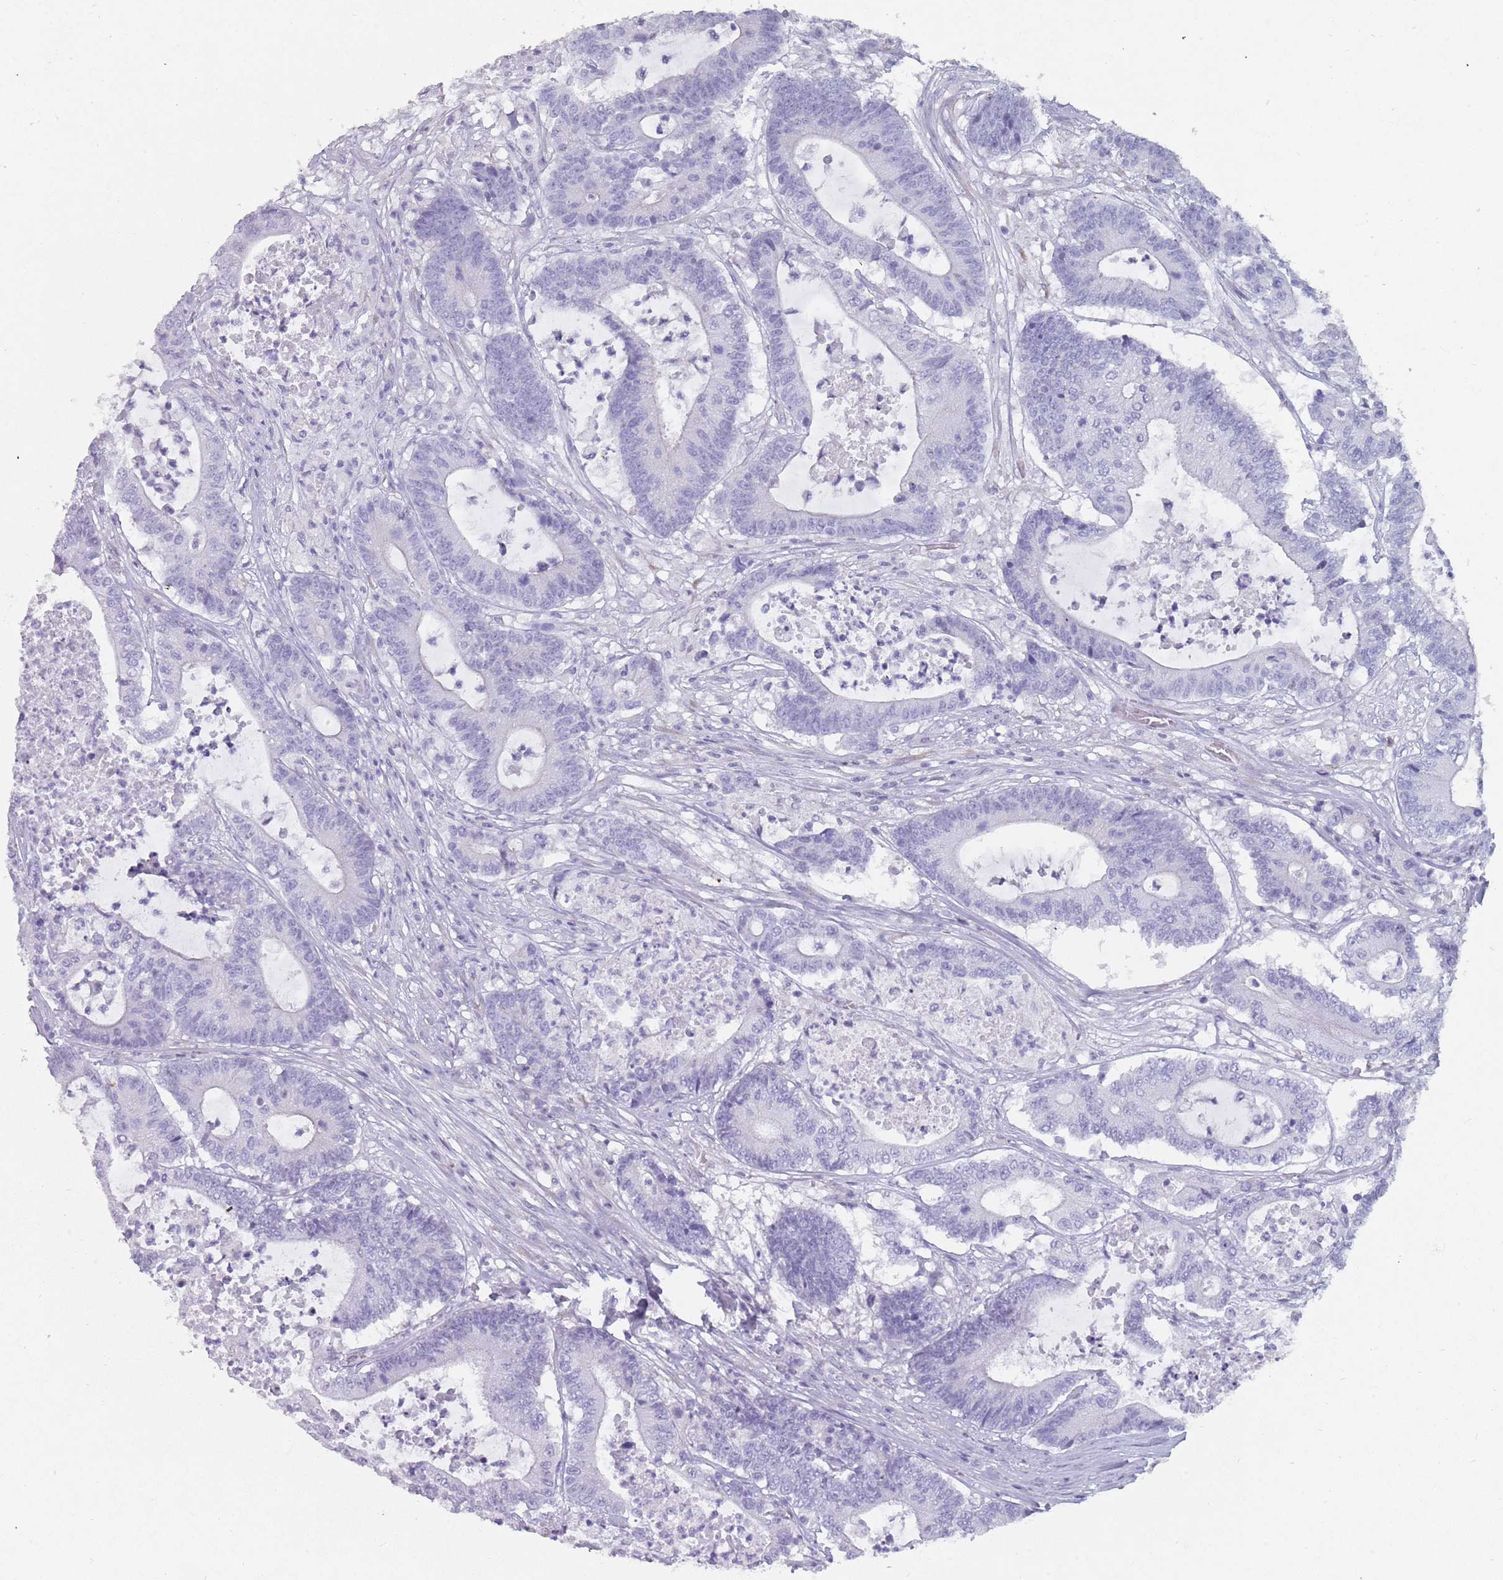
{"staining": {"intensity": "negative", "quantity": "none", "location": "none"}, "tissue": "colorectal cancer", "cell_type": "Tumor cells", "image_type": "cancer", "snomed": [{"axis": "morphology", "description": "Adenocarcinoma, NOS"}, {"axis": "topography", "description": "Colon"}], "caption": "Colorectal adenocarcinoma stained for a protein using IHC displays no staining tumor cells.", "gene": "DDX4", "patient": {"sex": "female", "age": 84}}